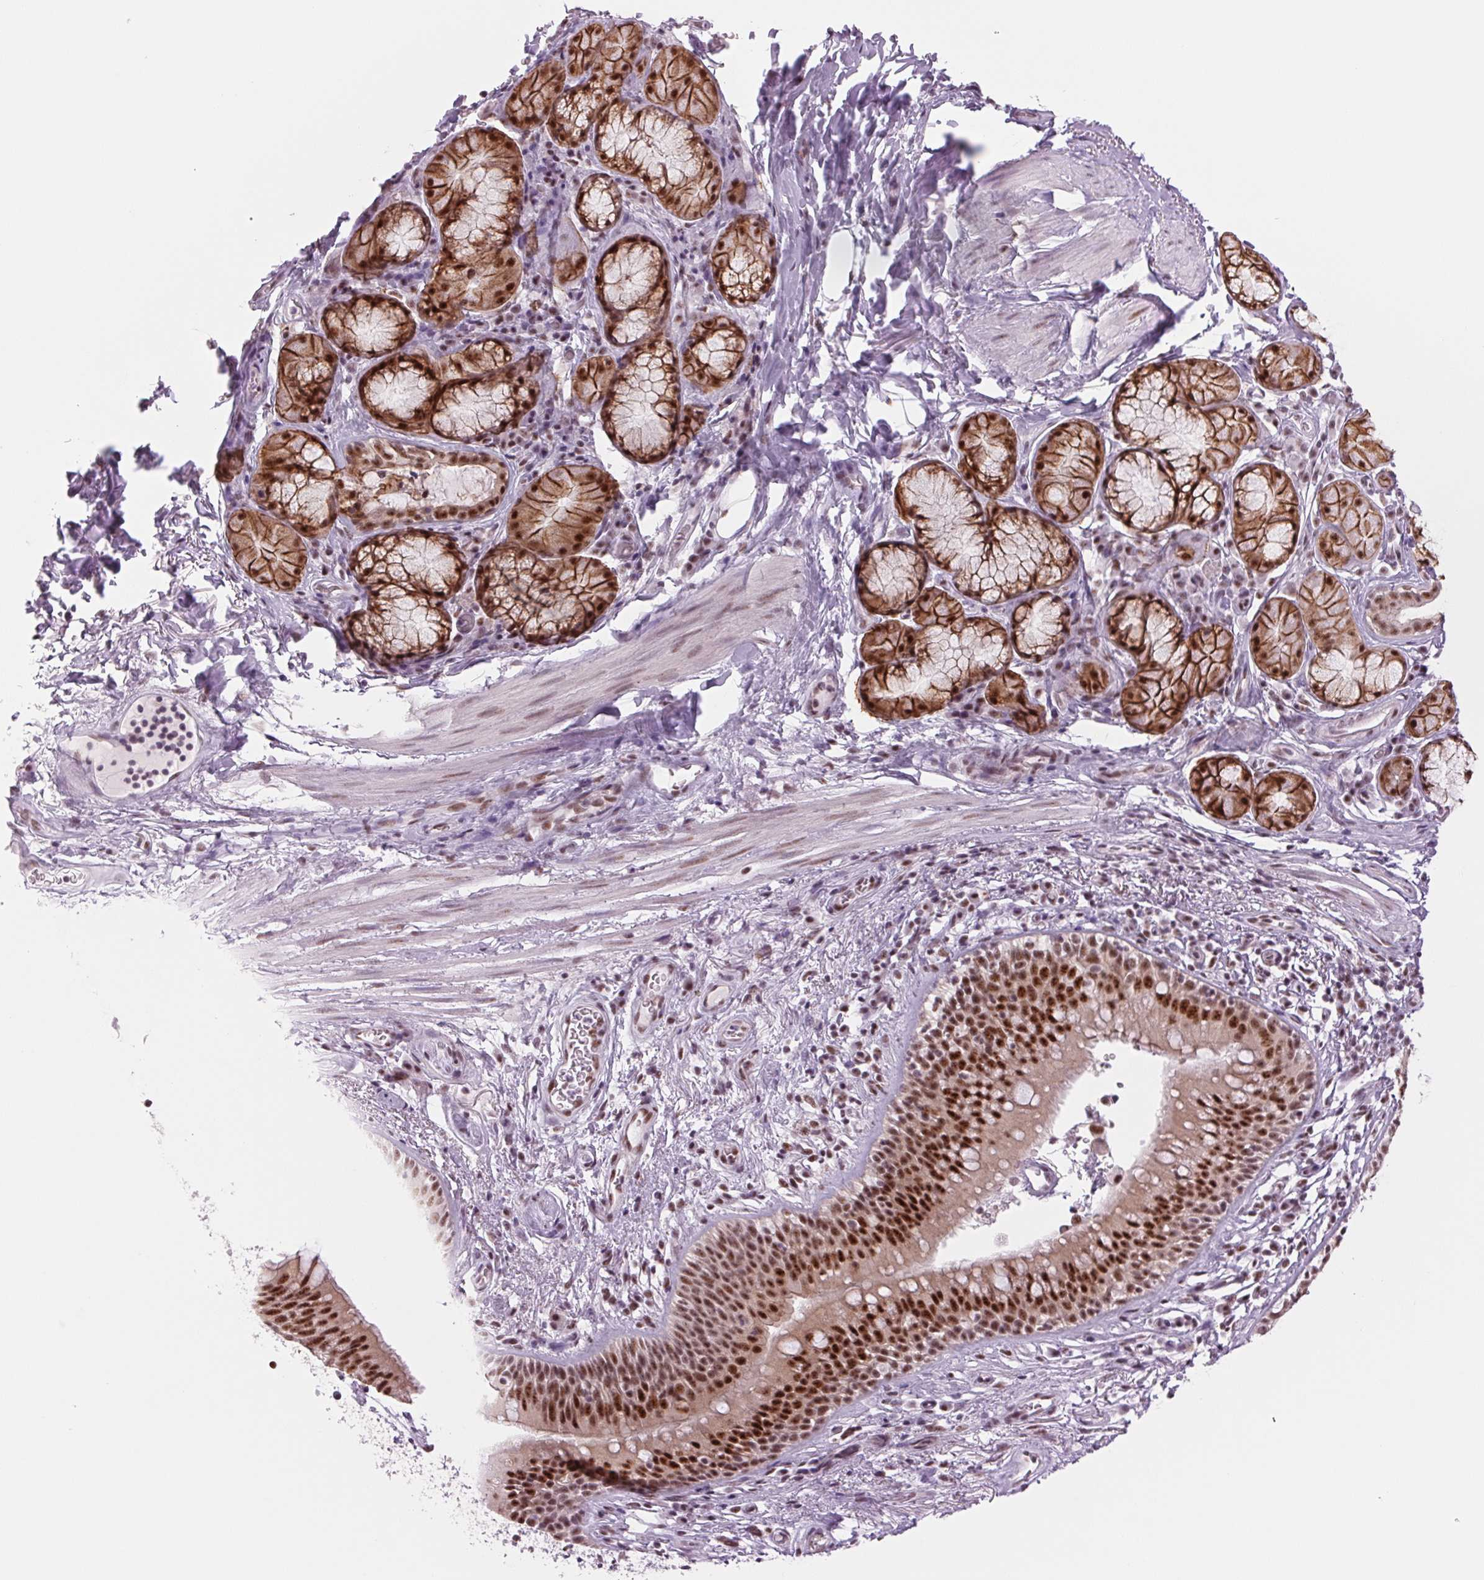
{"staining": {"intensity": "strong", "quantity": ">75%", "location": "nuclear"}, "tissue": "bronchus", "cell_type": "Respiratory epithelial cells", "image_type": "normal", "snomed": [{"axis": "morphology", "description": "Normal tissue, NOS"}, {"axis": "topography", "description": "Cartilage tissue"}, {"axis": "topography", "description": "Bronchus"}], "caption": "This histopathology image reveals benign bronchus stained with IHC to label a protein in brown. The nuclear of respiratory epithelial cells show strong positivity for the protein. Nuclei are counter-stained blue.", "gene": "ZC3H14", "patient": {"sex": "male", "age": 58}}